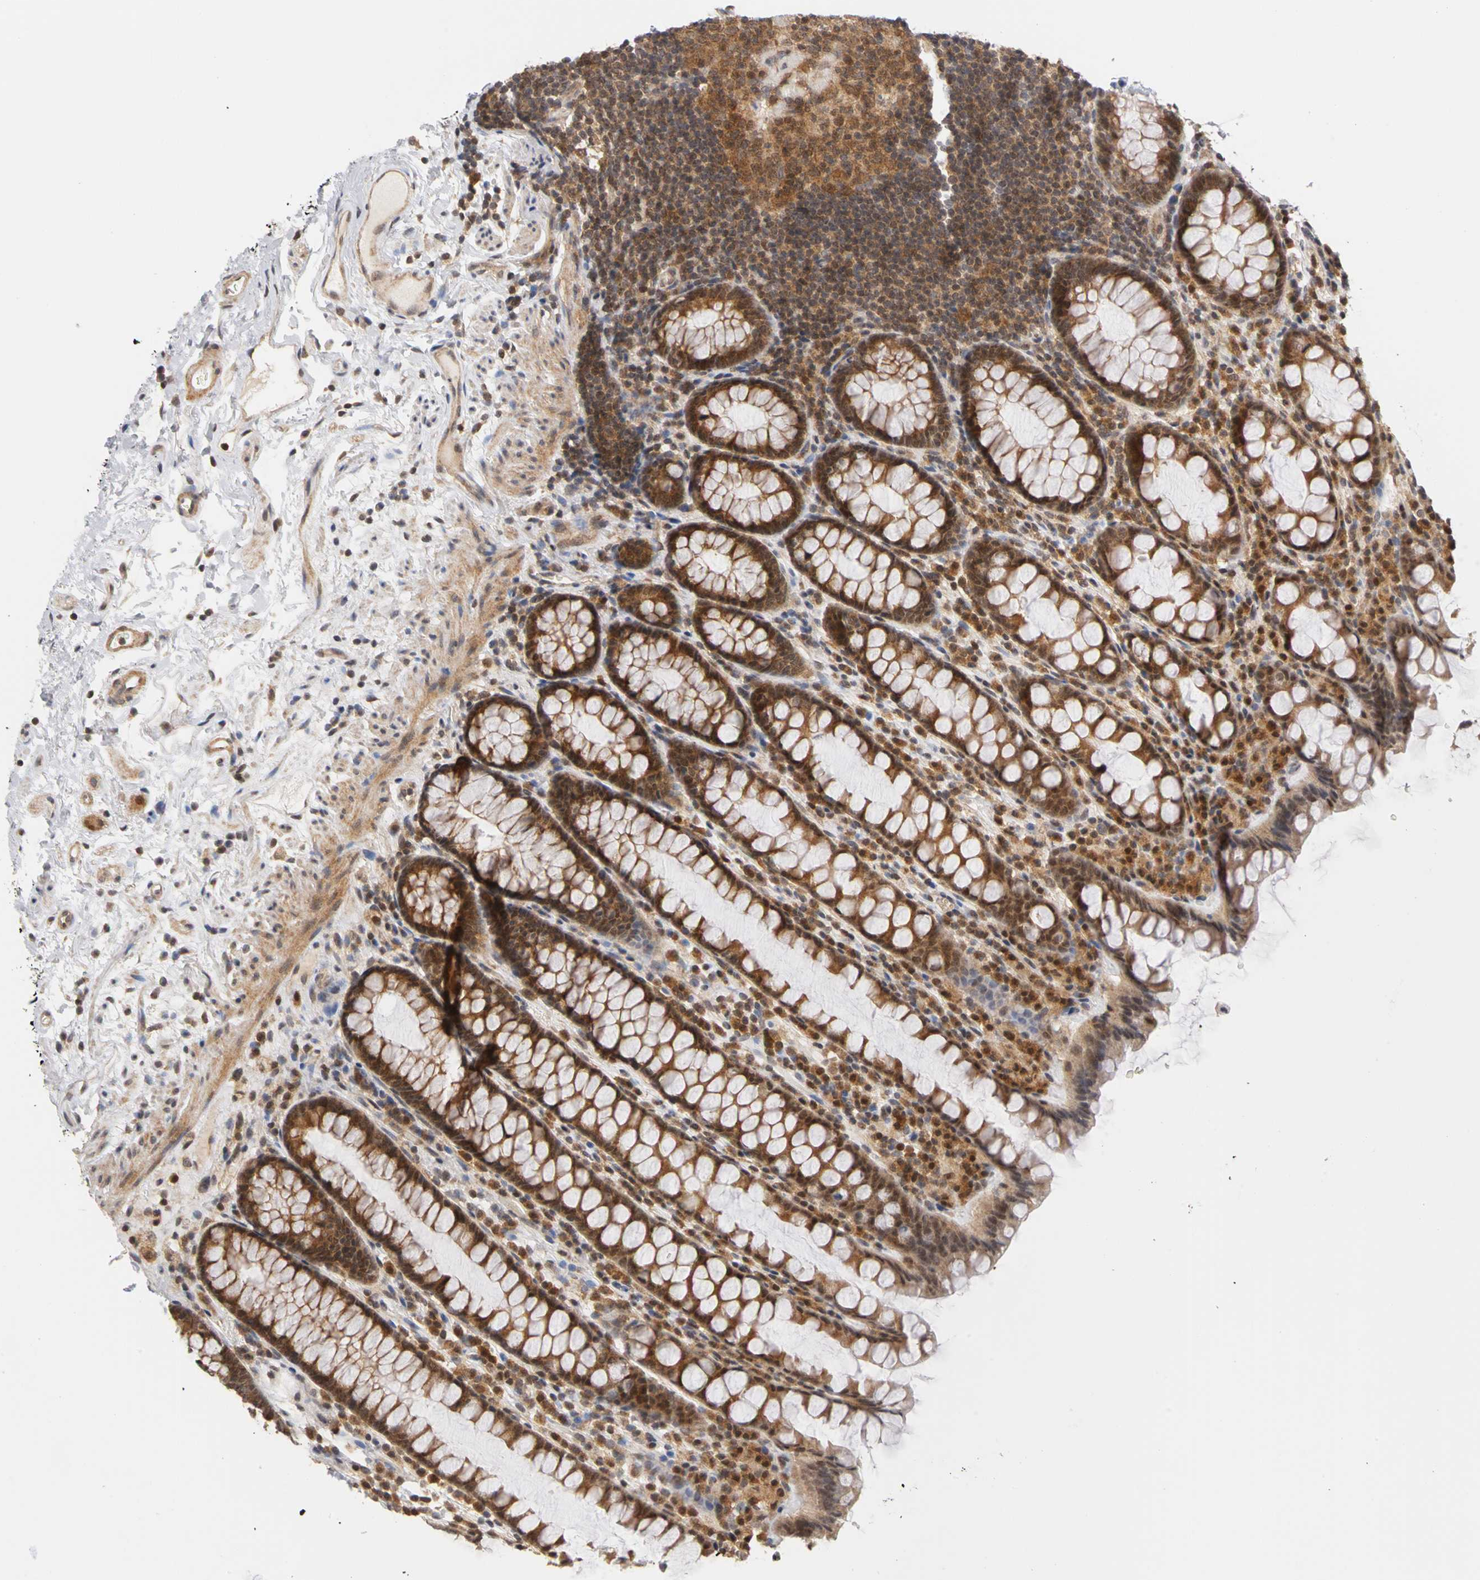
{"staining": {"intensity": "strong", "quantity": ">75%", "location": "cytoplasmic/membranous,nuclear"}, "tissue": "rectum", "cell_type": "Glandular cells", "image_type": "normal", "snomed": [{"axis": "morphology", "description": "Normal tissue, NOS"}, {"axis": "topography", "description": "Rectum"}], "caption": "A brown stain labels strong cytoplasmic/membranous,nuclear expression of a protein in glandular cells of normal human rectum. (DAB IHC, brown staining for protein, blue staining for nuclei).", "gene": "UBE2M", "patient": {"sex": "male", "age": 92}}